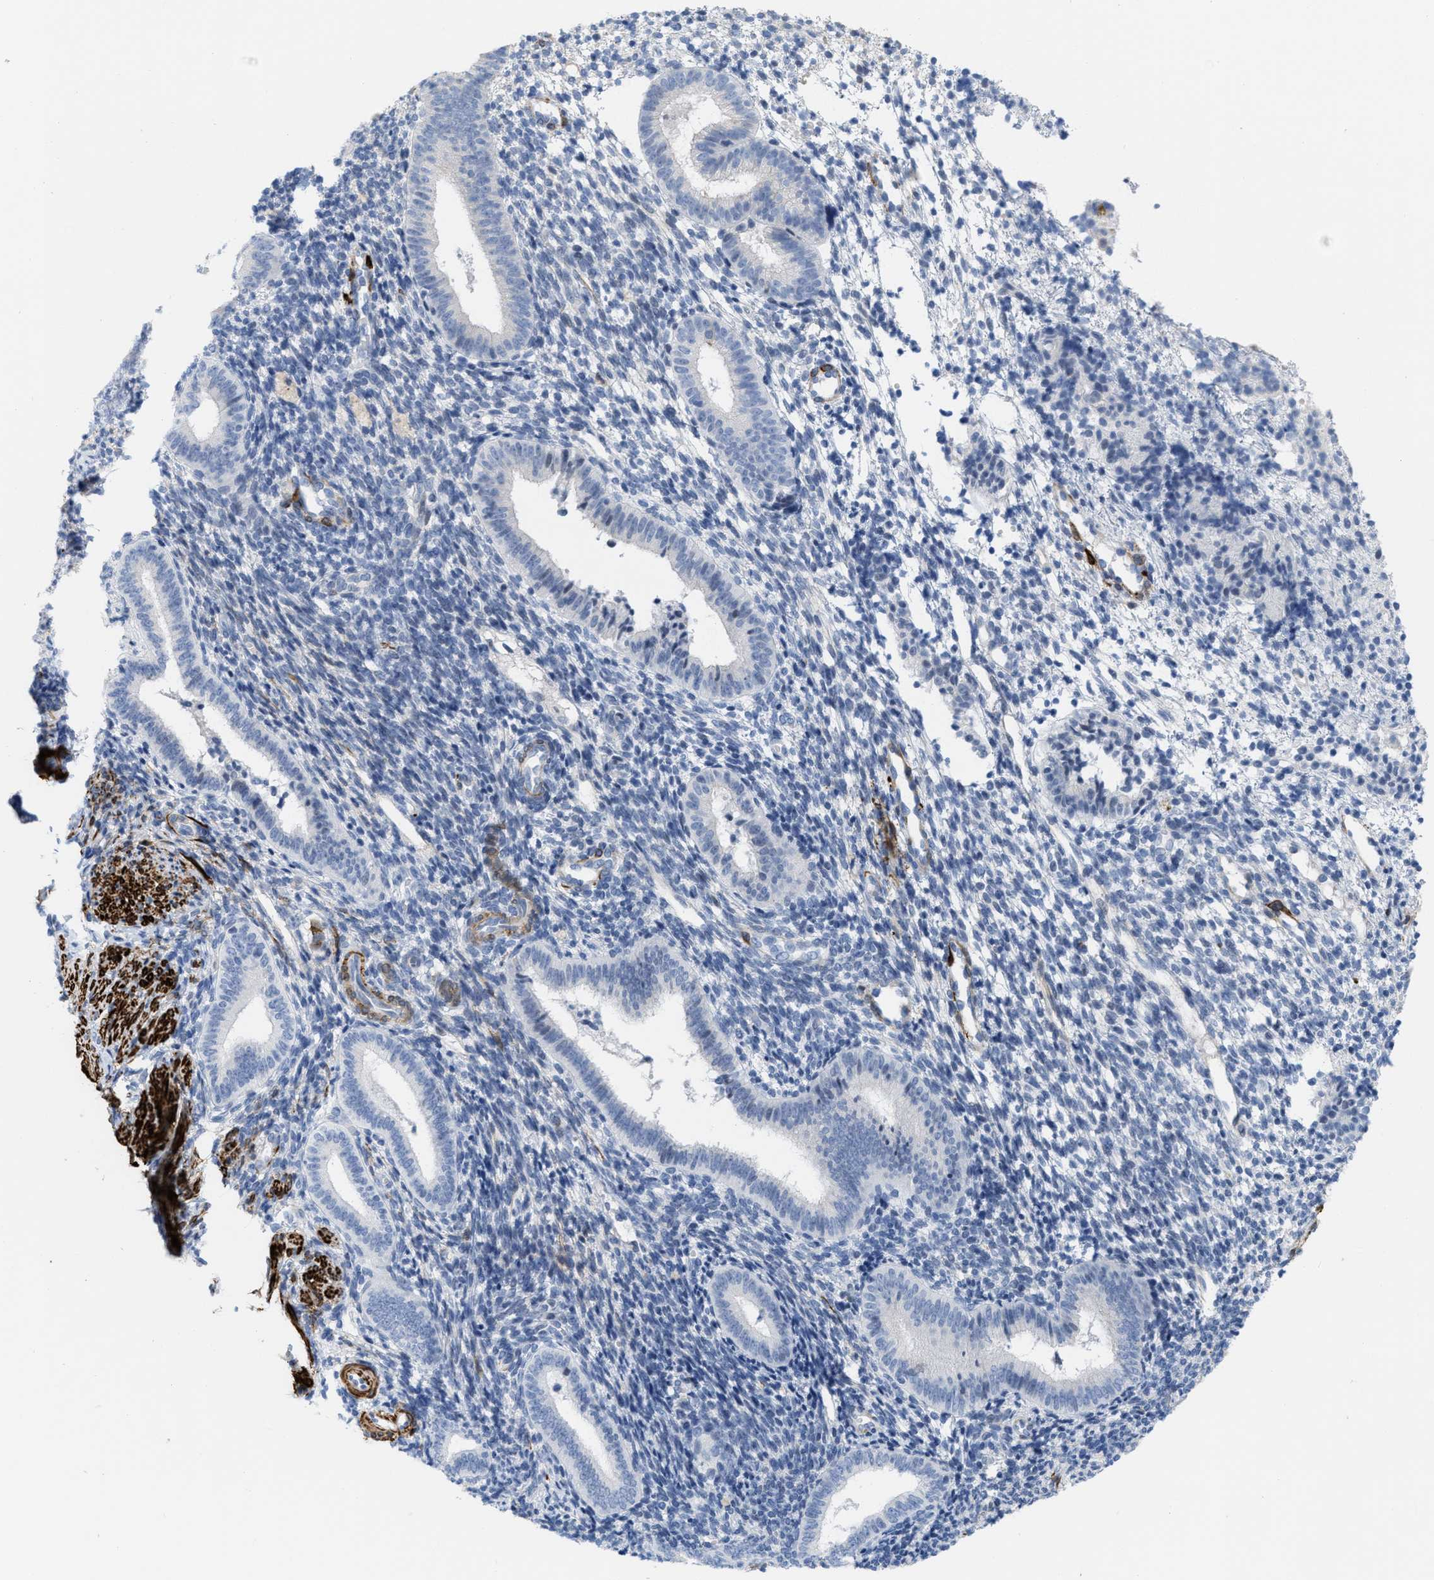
{"staining": {"intensity": "negative", "quantity": "none", "location": "none"}, "tissue": "endometrium", "cell_type": "Cells in endometrial stroma", "image_type": "normal", "snomed": [{"axis": "morphology", "description": "Normal tissue, NOS"}, {"axis": "topography", "description": "Uterus"}, {"axis": "topography", "description": "Endometrium"}], "caption": "Human endometrium stained for a protein using IHC shows no staining in cells in endometrial stroma.", "gene": "TAGLN", "patient": {"sex": "female", "age": 33}}